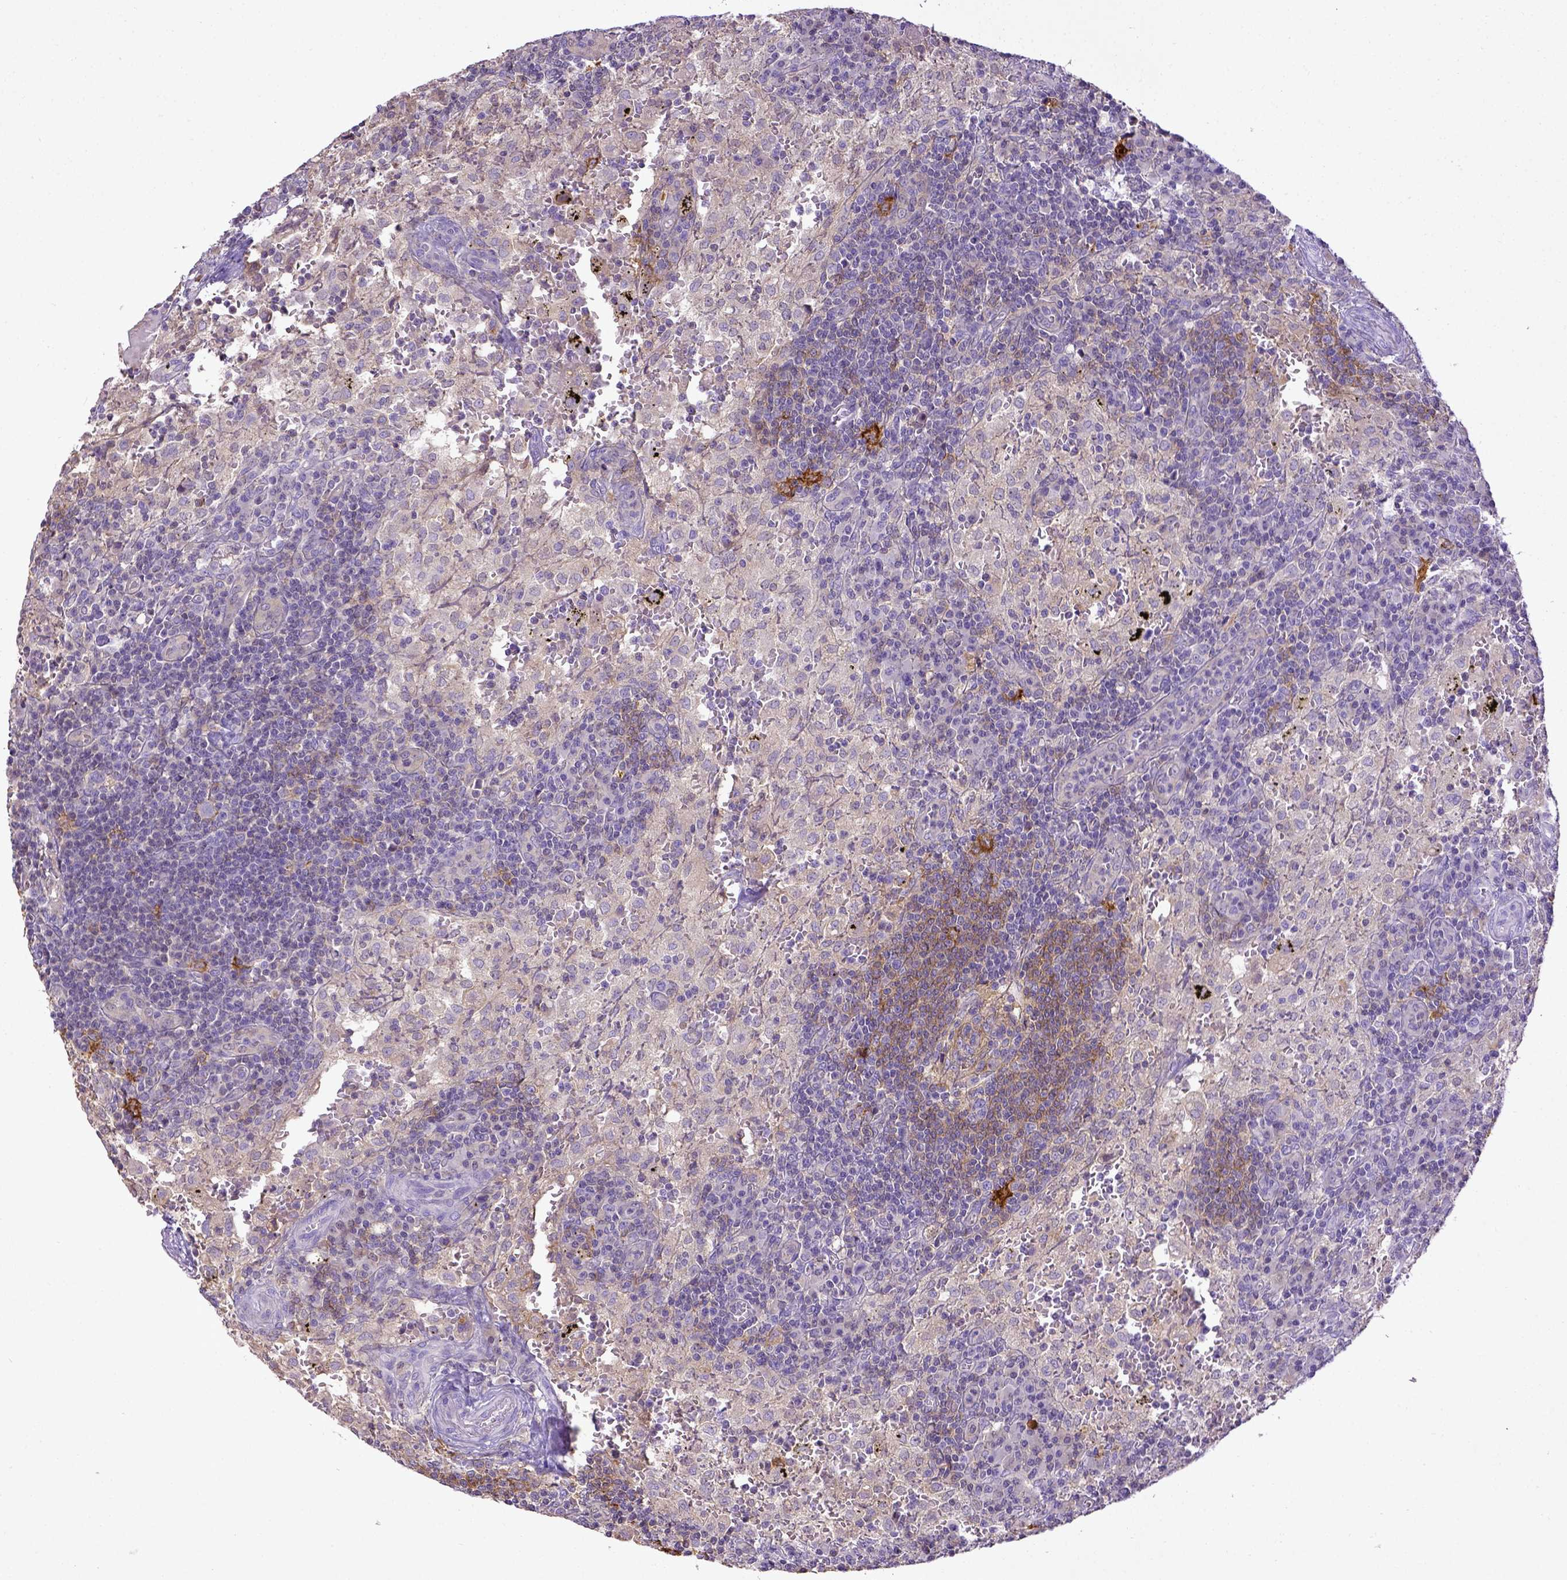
{"staining": {"intensity": "moderate", "quantity": "25%-75%", "location": "cytoplasmic/membranous"}, "tissue": "lymph node", "cell_type": "Germinal center cells", "image_type": "normal", "snomed": [{"axis": "morphology", "description": "Normal tissue, NOS"}, {"axis": "topography", "description": "Lymph node"}], "caption": "Immunohistochemistry (IHC) image of normal lymph node: human lymph node stained using IHC demonstrates medium levels of moderate protein expression localized specifically in the cytoplasmic/membranous of germinal center cells, appearing as a cytoplasmic/membranous brown color.", "gene": "CD40", "patient": {"sex": "male", "age": 62}}